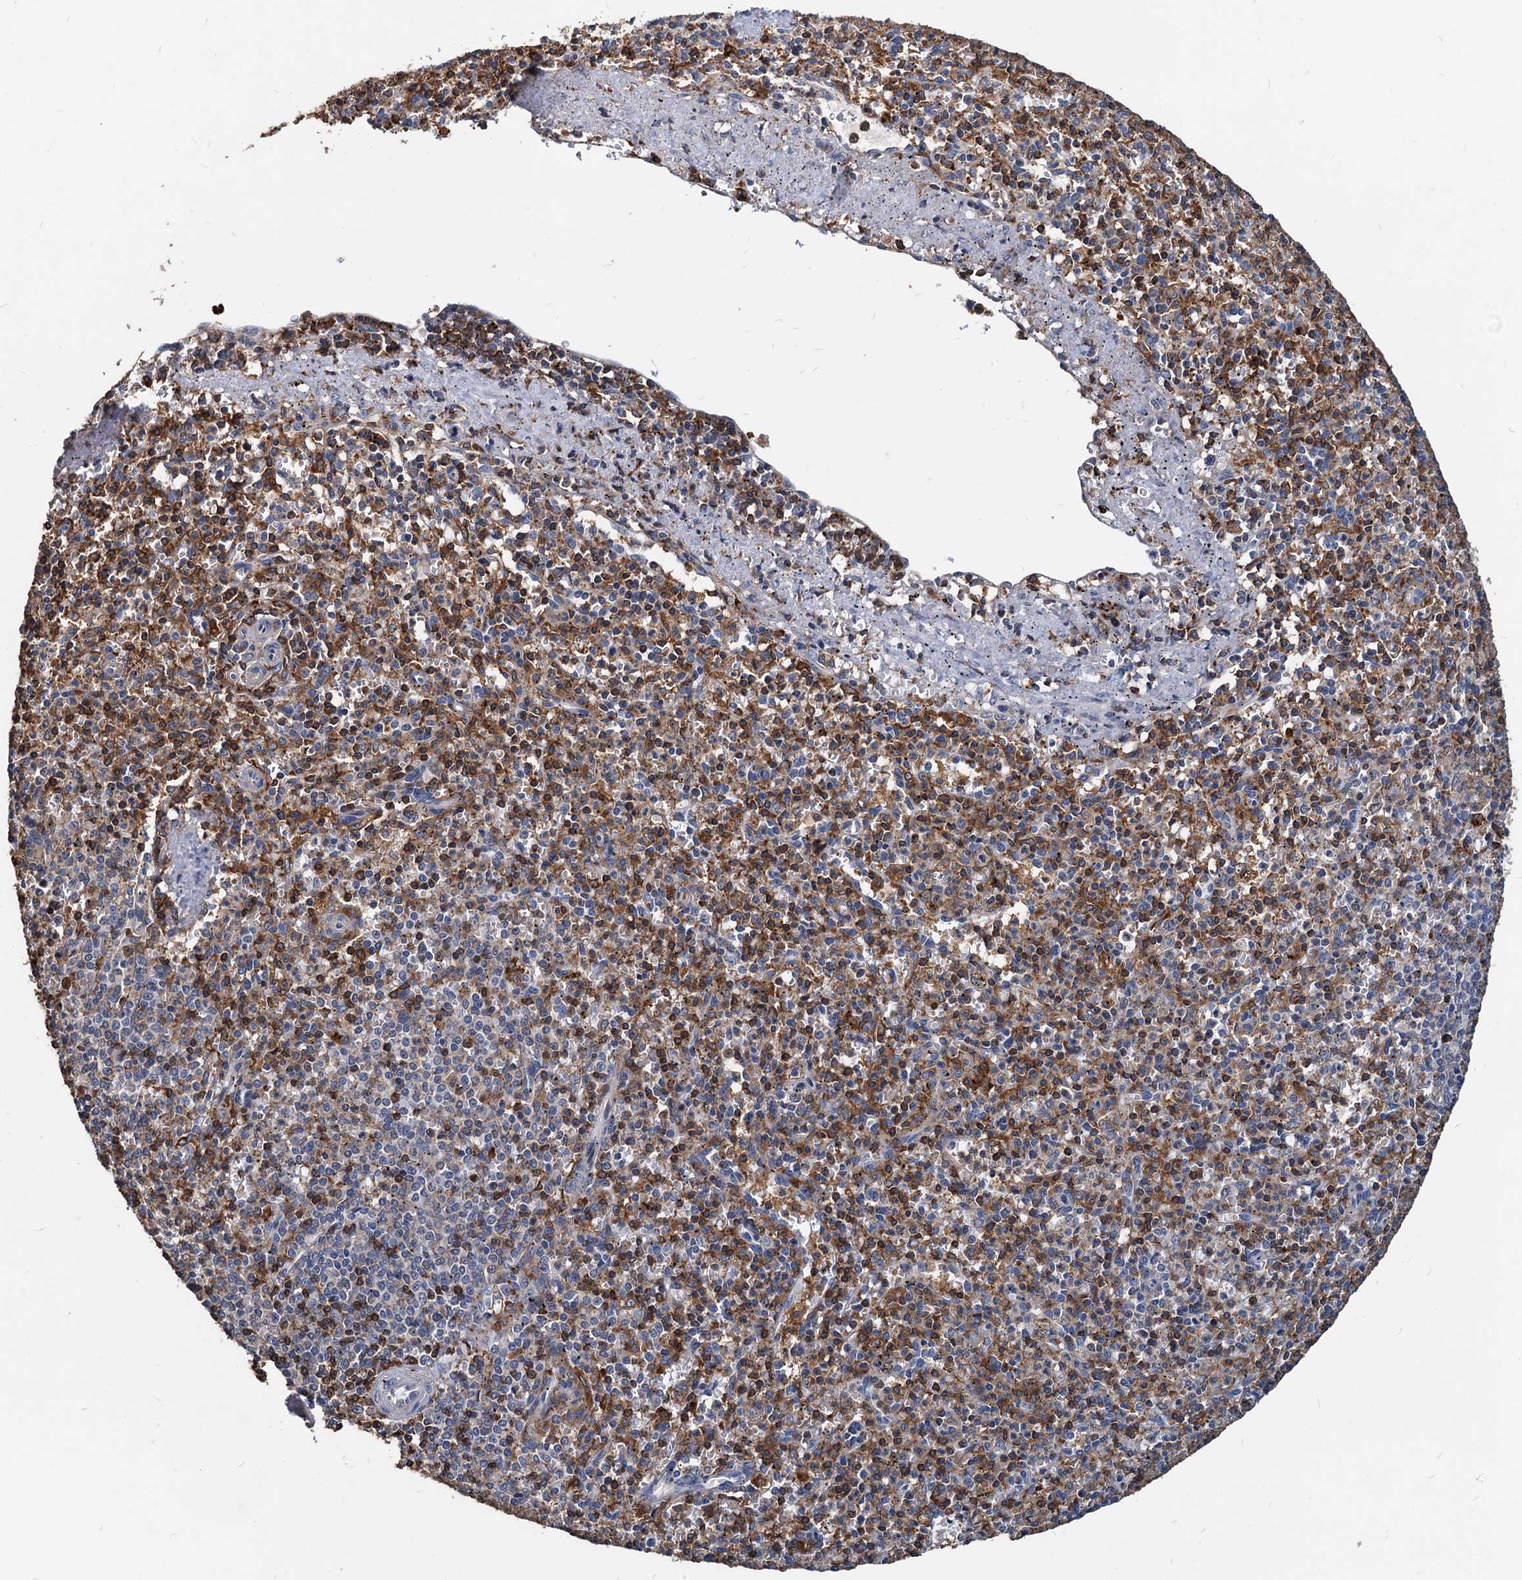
{"staining": {"intensity": "strong", "quantity": "25%-75%", "location": "cytoplasmic/membranous"}, "tissue": "spleen", "cell_type": "Cells in red pulp", "image_type": "normal", "snomed": [{"axis": "morphology", "description": "Normal tissue, NOS"}, {"axis": "topography", "description": "Spleen"}], "caption": "Strong cytoplasmic/membranous protein positivity is seen in approximately 25%-75% of cells in red pulp in spleen. The staining was performed using DAB, with brown indicating positive protein expression. Nuclei are stained blue with hematoxylin.", "gene": "LCP2", "patient": {"sex": "male", "age": 72}}